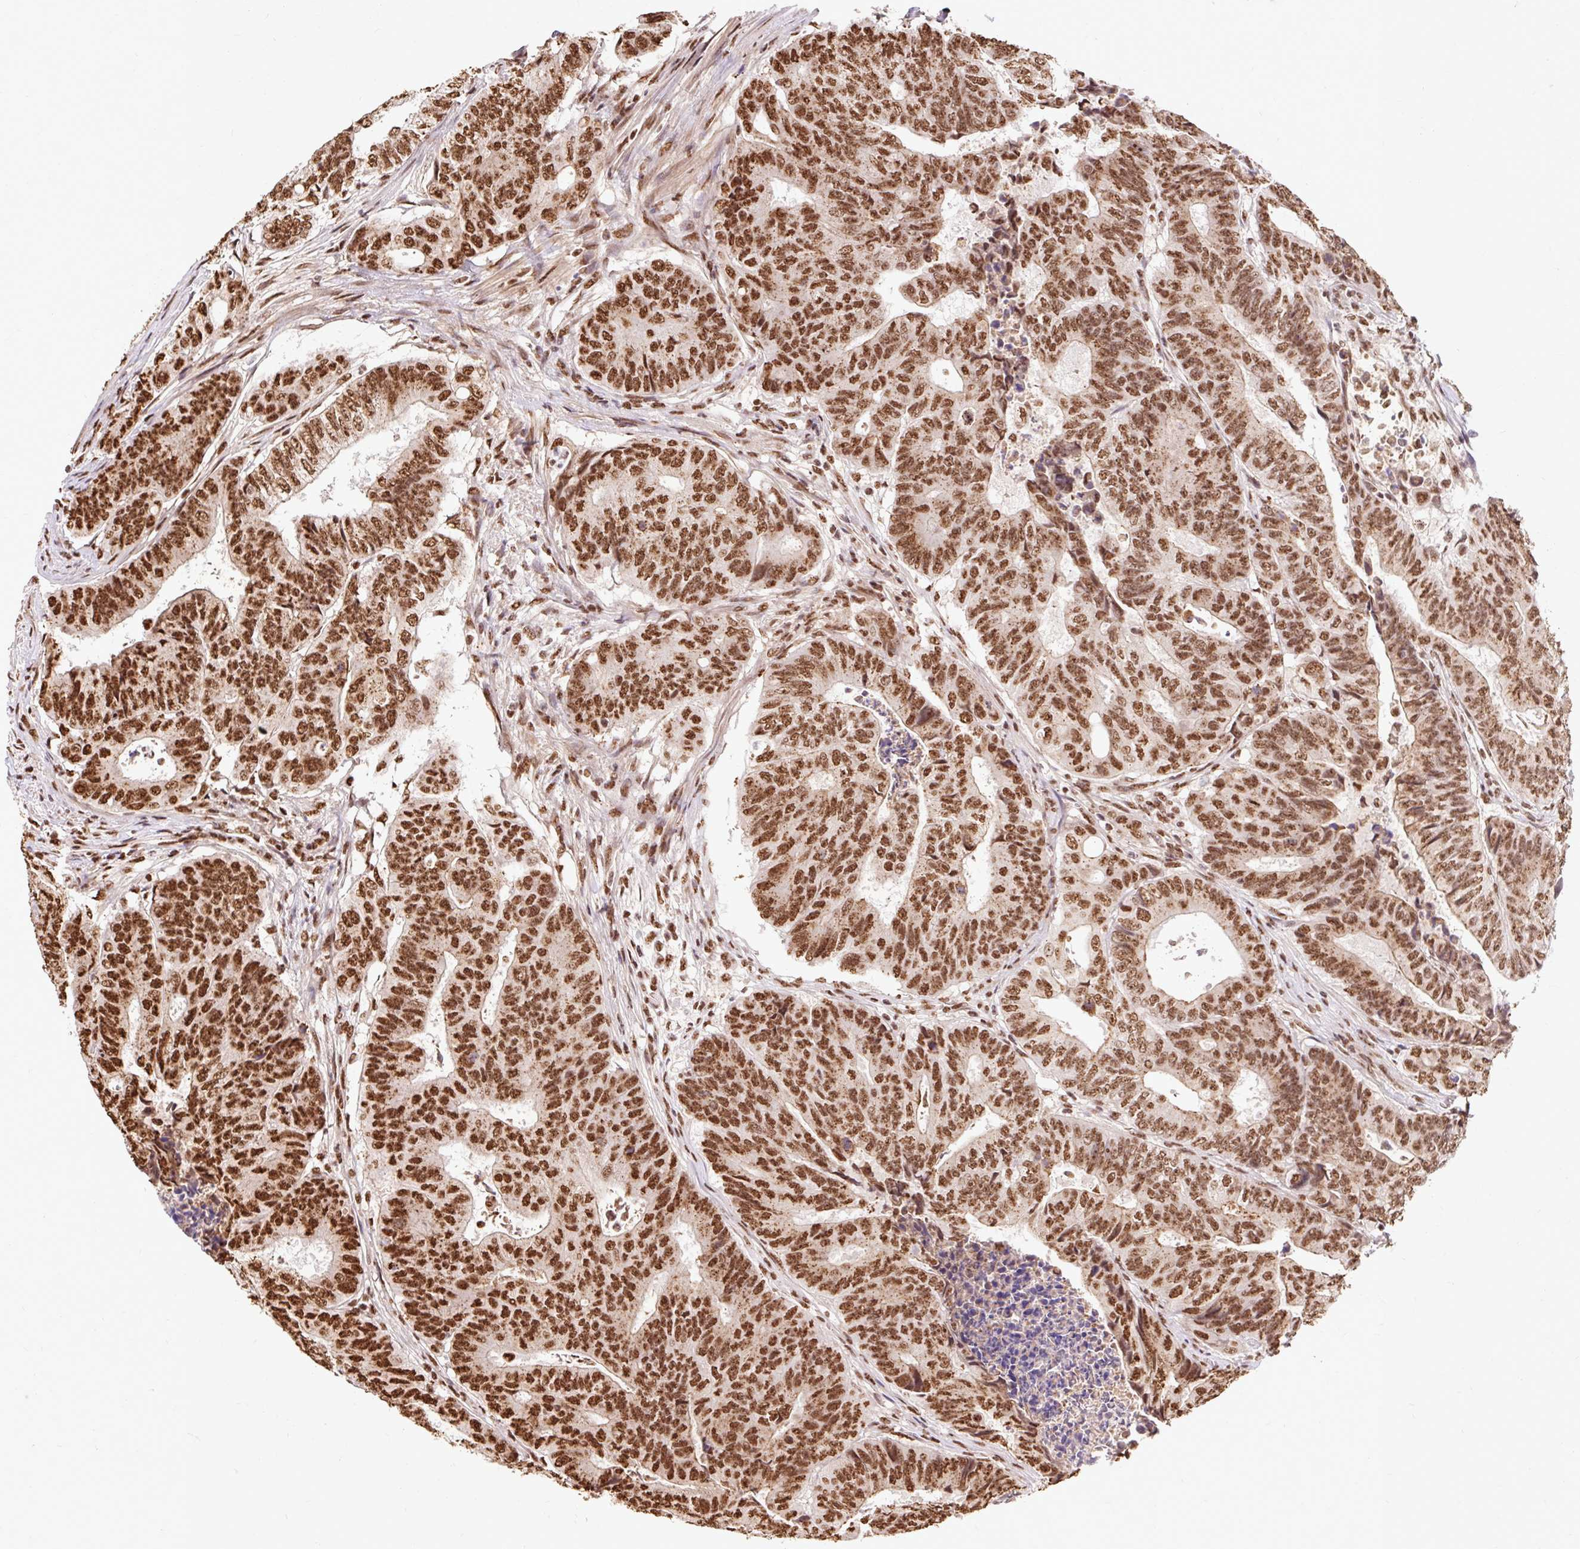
{"staining": {"intensity": "strong", "quantity": ">75%", "location": "nuclear"}, "tissue": "colorectal cancer", "cell_type": "Tumor cells", "image_type": "cancer", "snomed": [{"axis": "morphology", "description": "Adenocarcinoma, NOS"}, {"axis": "topography", "description": "Colon"}], "caption": "Immunohistochemistry image of colorectal cancer stained for a protein (brown), which displays high levels of strong nuclear staining in approximately >75% of tumor cells.", "gene": "BICRA", "patient": {"sex": "female", "age": 48}}